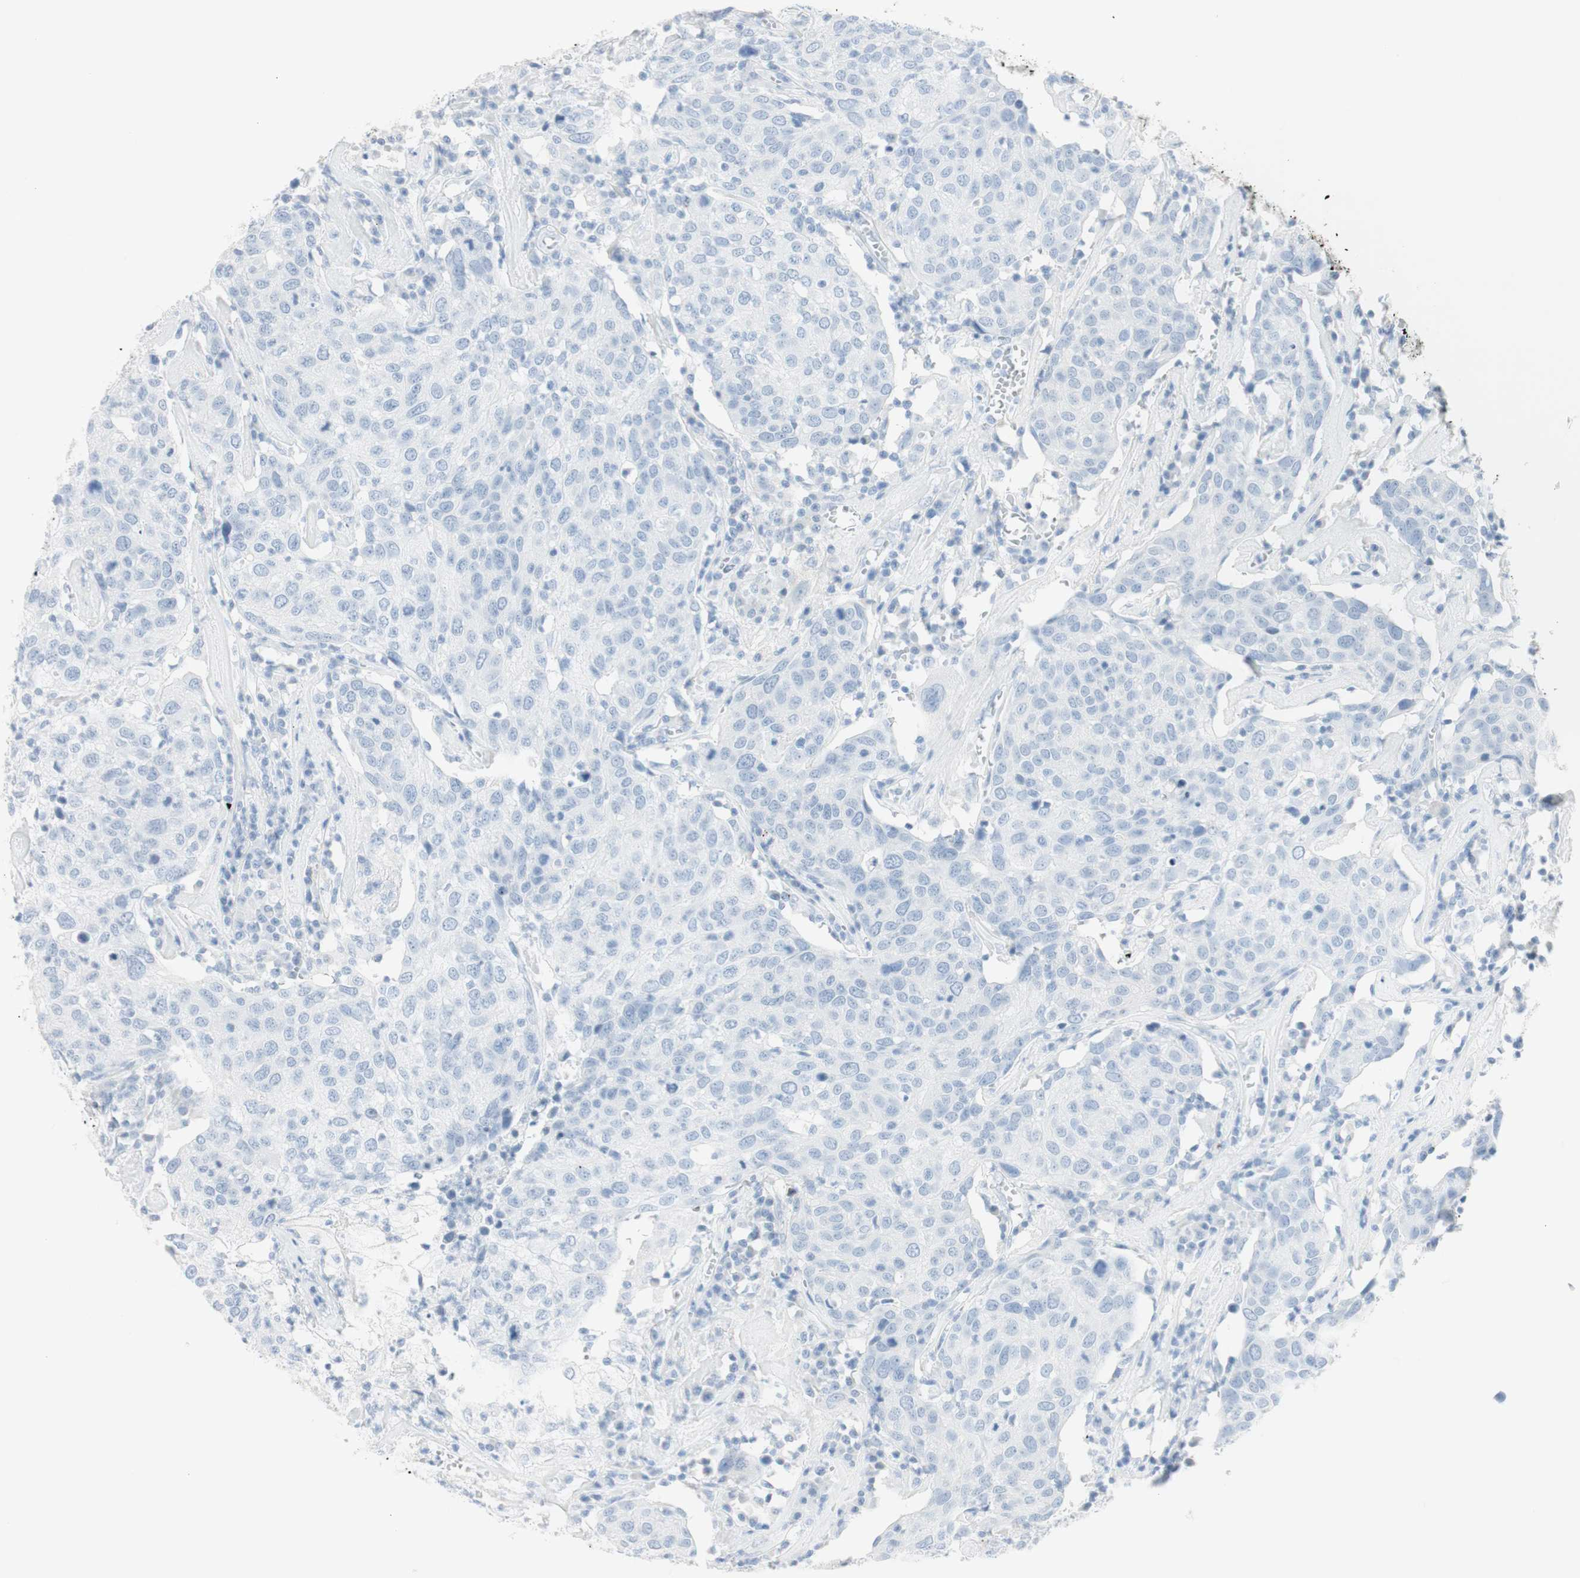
{"staining": {"intensity": "negative", "quantity": "none", "location": "none"}, "tissue": "head and neck cancer", "cell_type": "Tumor cells", "image_type": "cancer", "snomed": [{"axis": "morphology", "description": "Adenocarcinoma, NOS"}, {"axis": "topography", "description": "Salivary gland"}, {"axis": "topography", "description": "Head-Neck"}], "caption": "DAB (3,3'-diaminobenzidine) immunohistochemical staining of human head and neck cancer (adenocarcinoma) shows no significant expression in tumor cells. Brightfield microscopy of immunohistochemistry (IHC) stained with DAB (3,3'-diaminobenzidine) (brown) and hematoxylin (blue), captured at high magnification.", "gene": "NAPSA", "patient": {"sex": "female", "age": 65}}